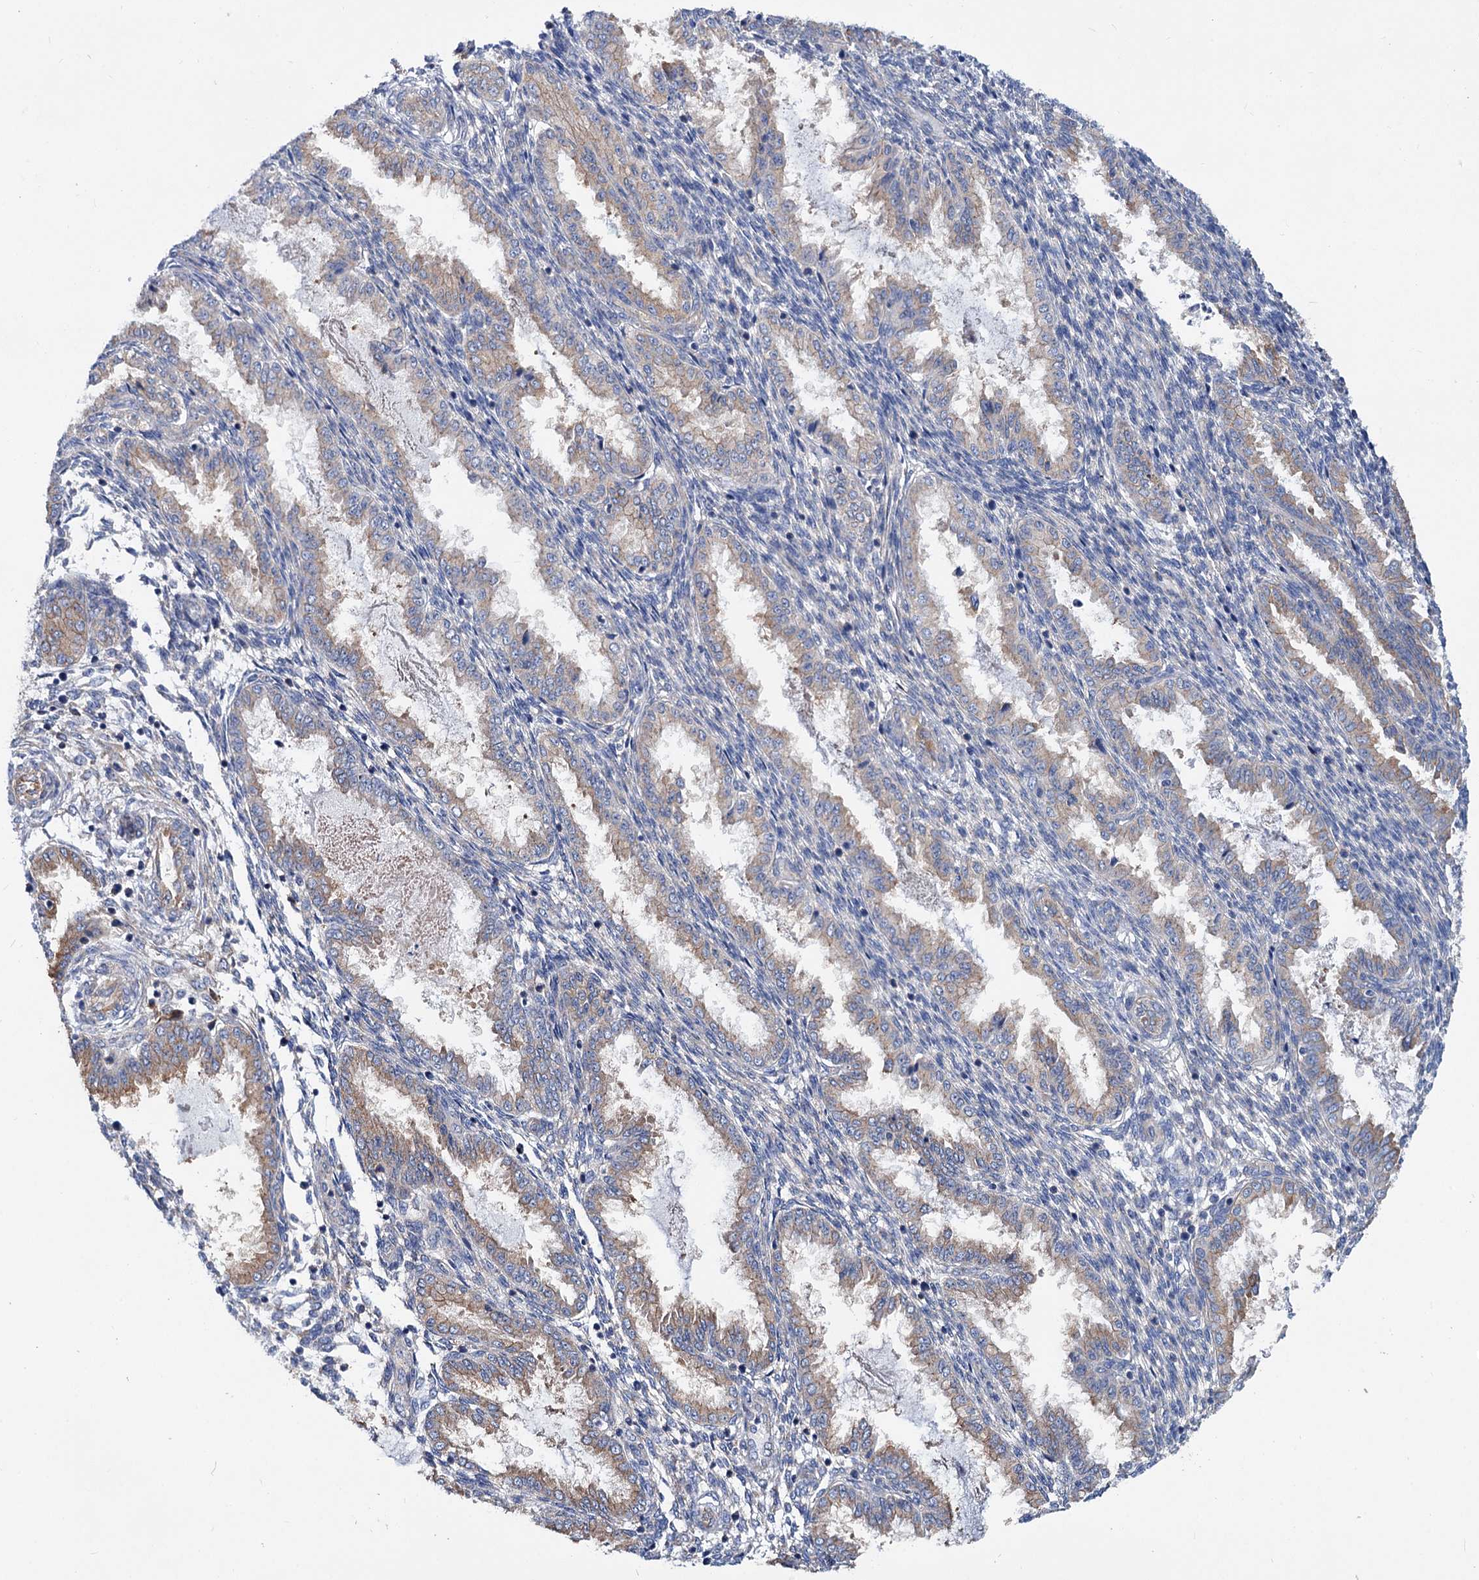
{"staining": {"intensity": "negative", "quantity": "none", "location": "none"}, "tissue": "endometrium", "cell_type": "Cells in endometrial stroma", "image_type": "normal", "snomed": [{"axis": "morphology", "description": "Normal tissue, NOS"}, {"axis": "topography", "description": "Endometrium"}], "caption": "This is a photomicrograph of IHC staining of unremarkable endometrium, which shows no staining in cells in endometrial stroma. Nuclei are stained in blue.", "gene": "TRIM55", "patient": {"sex": "female", "age": 33}}